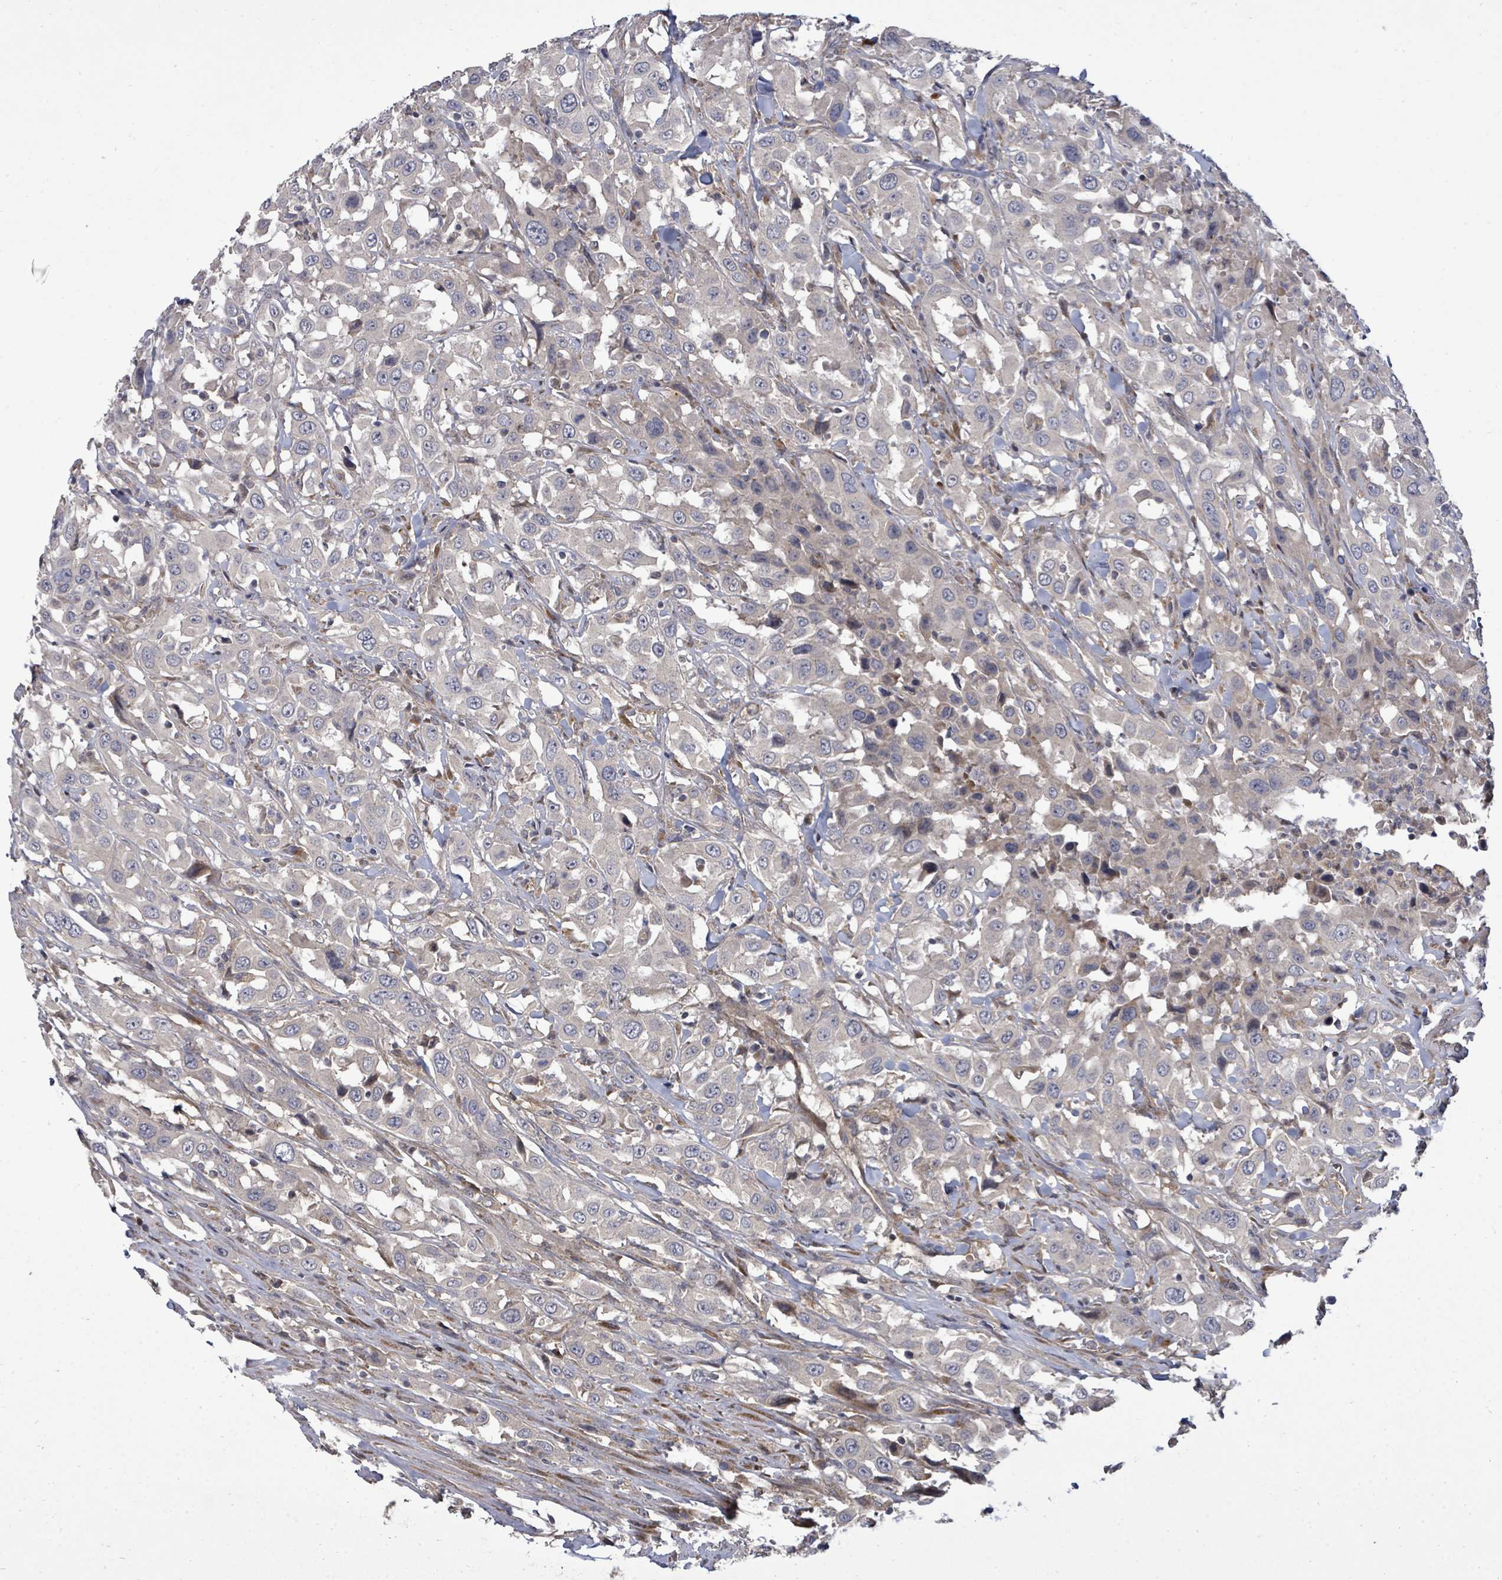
{"staining": {"intensity": "negative", "quantity": "none", "location": "none"}, "tissue": "urothelial cancer", "cell_type": "Tumor cells", "image_type": "cancer", "snomed": [{"axis": "morphology", "description": "Urothelial carcinoma, High grade"}, {"axis": "topography", "description": "Urinary bladder"}], "caption": "The IHC histopathology image has no significant expression in tumor cells of high-grade urothelial carcinoma tissue.", "gene": "KRTAP27-1", "patient": {"sex": "male", "age": 61}}